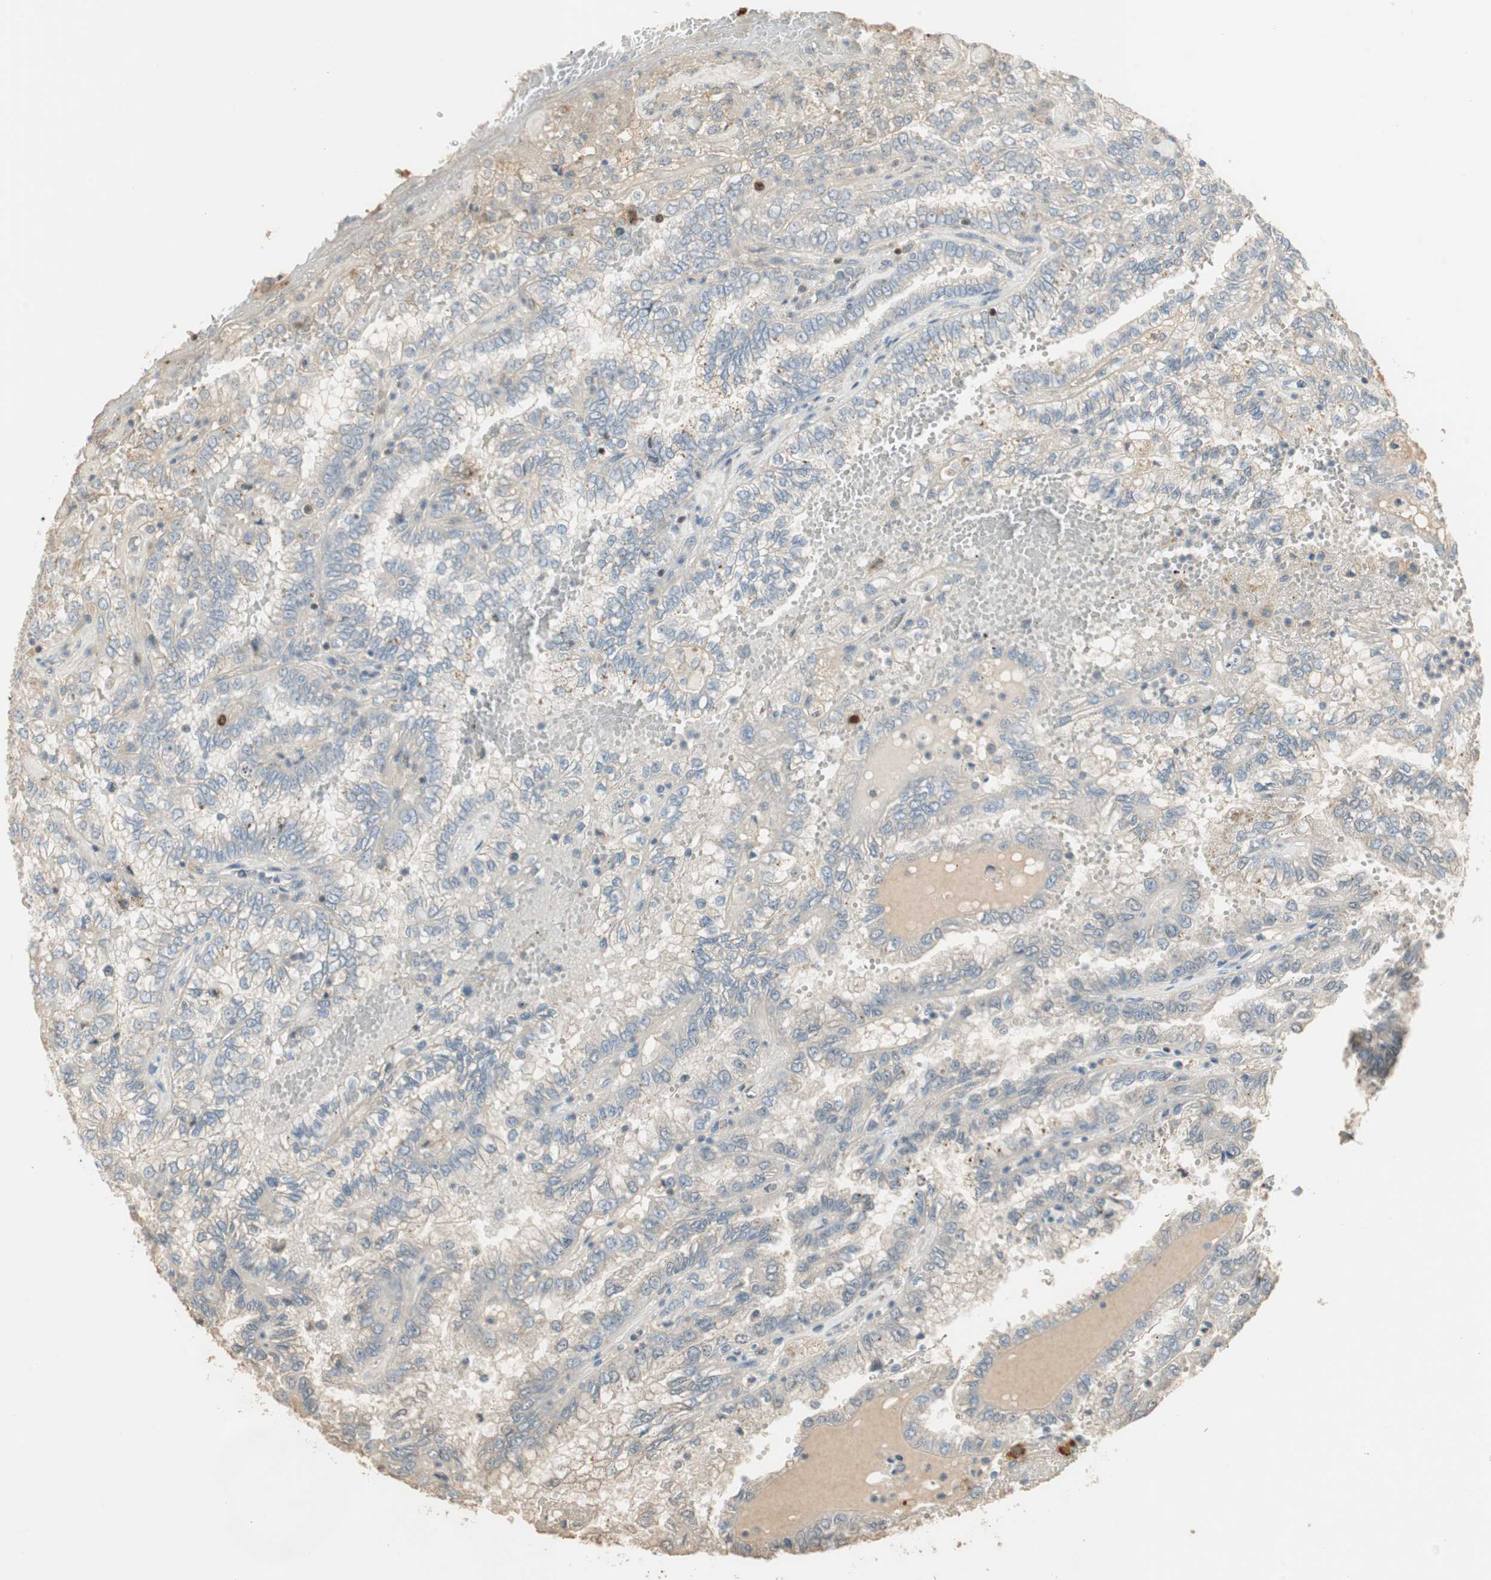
{"staining": {"intensity": "weak", "quantity": "<25%", "location": "cytoplasmic/membranous"}, "tissue": "renal cancer", "cell_type": "Tumor cells", "image_type": "cancer", "snomed": [{"axis": "morphology", "description": "Inflammation, NOS"}, {"axis": "morphology", "description": "Adenocarcinoma, NOS"}, {"axis": "topography", "description": "Kidney"}], "caption": "IHC image of neoplastic tissue: human renal adenocarcinoma stained with DAB exhibits no significant protein expression in tumor cells.", "gene": "RUNX2", "patient": {"sex": "male", "age": 68}}